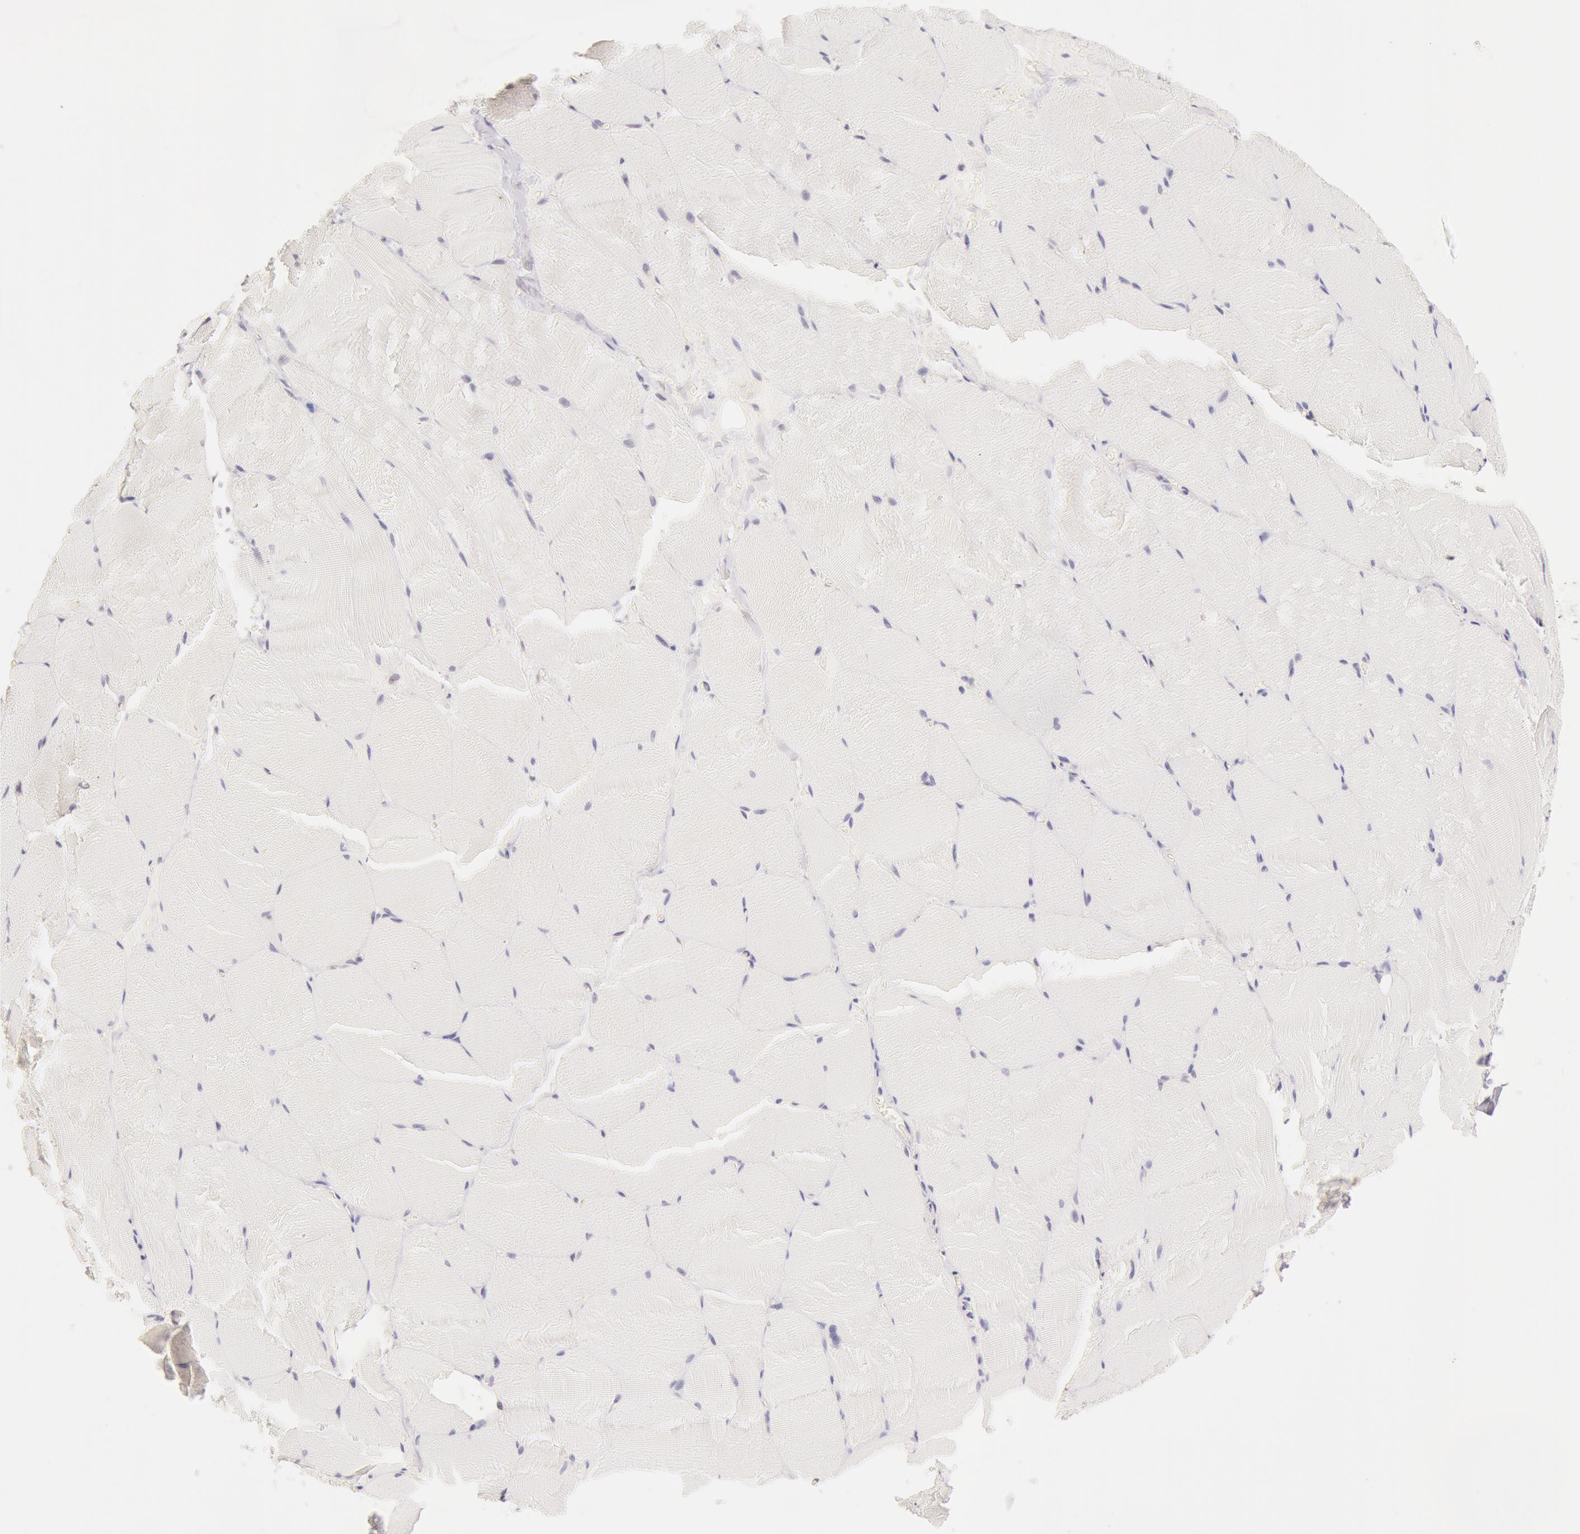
{"staining": {"intensity": "negative", "quantity": "none", "location": "none"}, "tissue": "skeletal muscle", "cell_type": "Myocytes", "image_type": "normal", "snomed": [{"axis": "morphology", "description": "Normal tissue, NOS"}, {"axis": "topography", "description": "Skeletal muscle"}], "caption": "Myocytes show no significant protein expression in benign skeletal muscle. (Stains: DAB IHC with hematoxylin counter stain, Microscopy: brightfield microscopy at high magnification).", "gene": "ZNF597", "patient": {"sex": "male", "age": 71}}